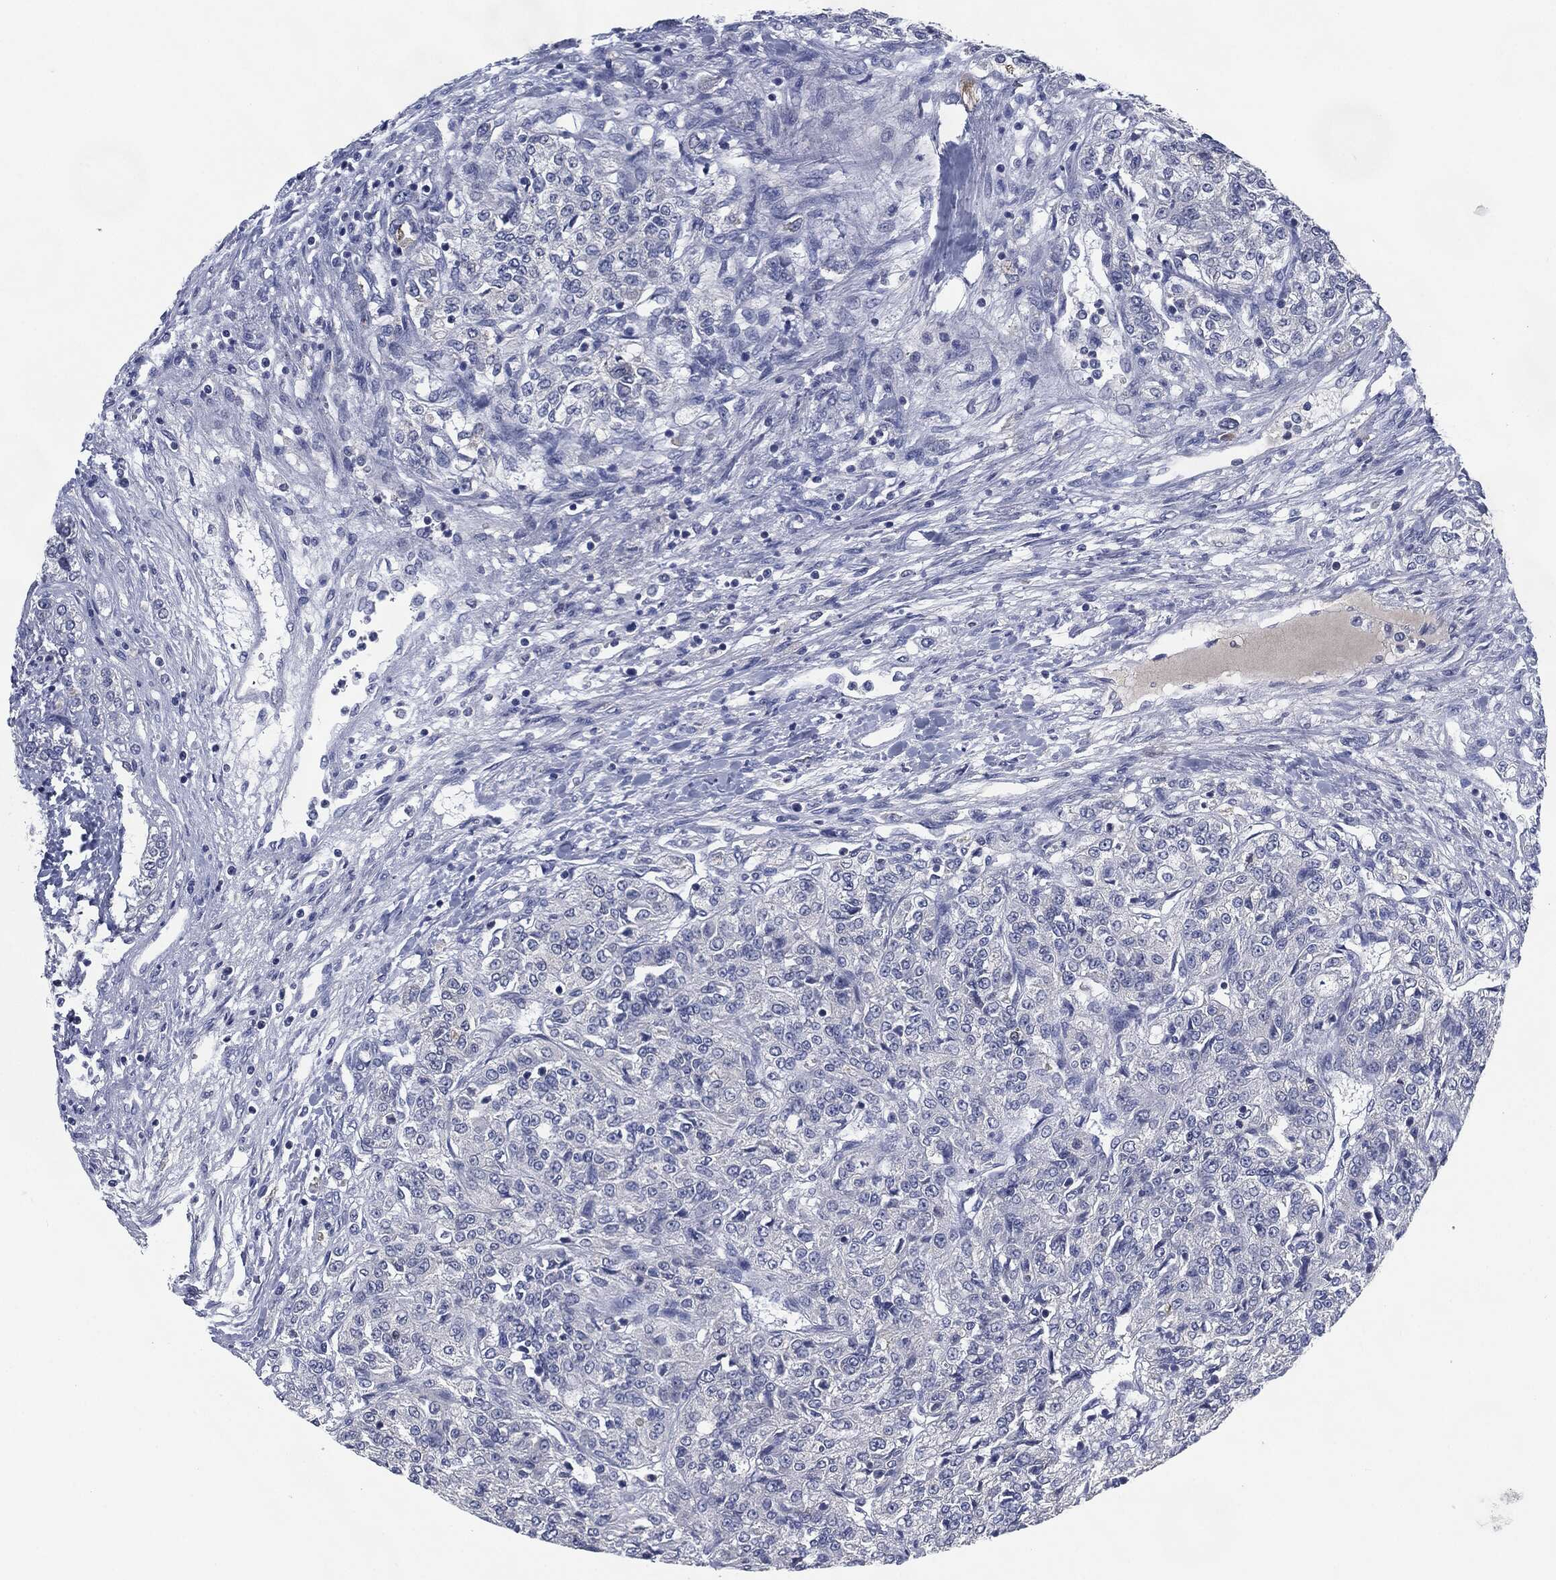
{"staining": {"intensity": "negative", "quantity": "none", "location": "none"}, "tissue": "renal cancer", "cell_type": "Tumor cells", "image_type": "cancer", "snomed": [{"axis": "morphology", "description": "Adenocarcinoma, NOS"}, {"axis": "topography", "description": "Kidney"}], "caption": "The image shows no significant positivity in tumor cells of adenocarcinoma (renal).", "gene": "IL2RG", "patient": {"sex": "female", "age": 63}}